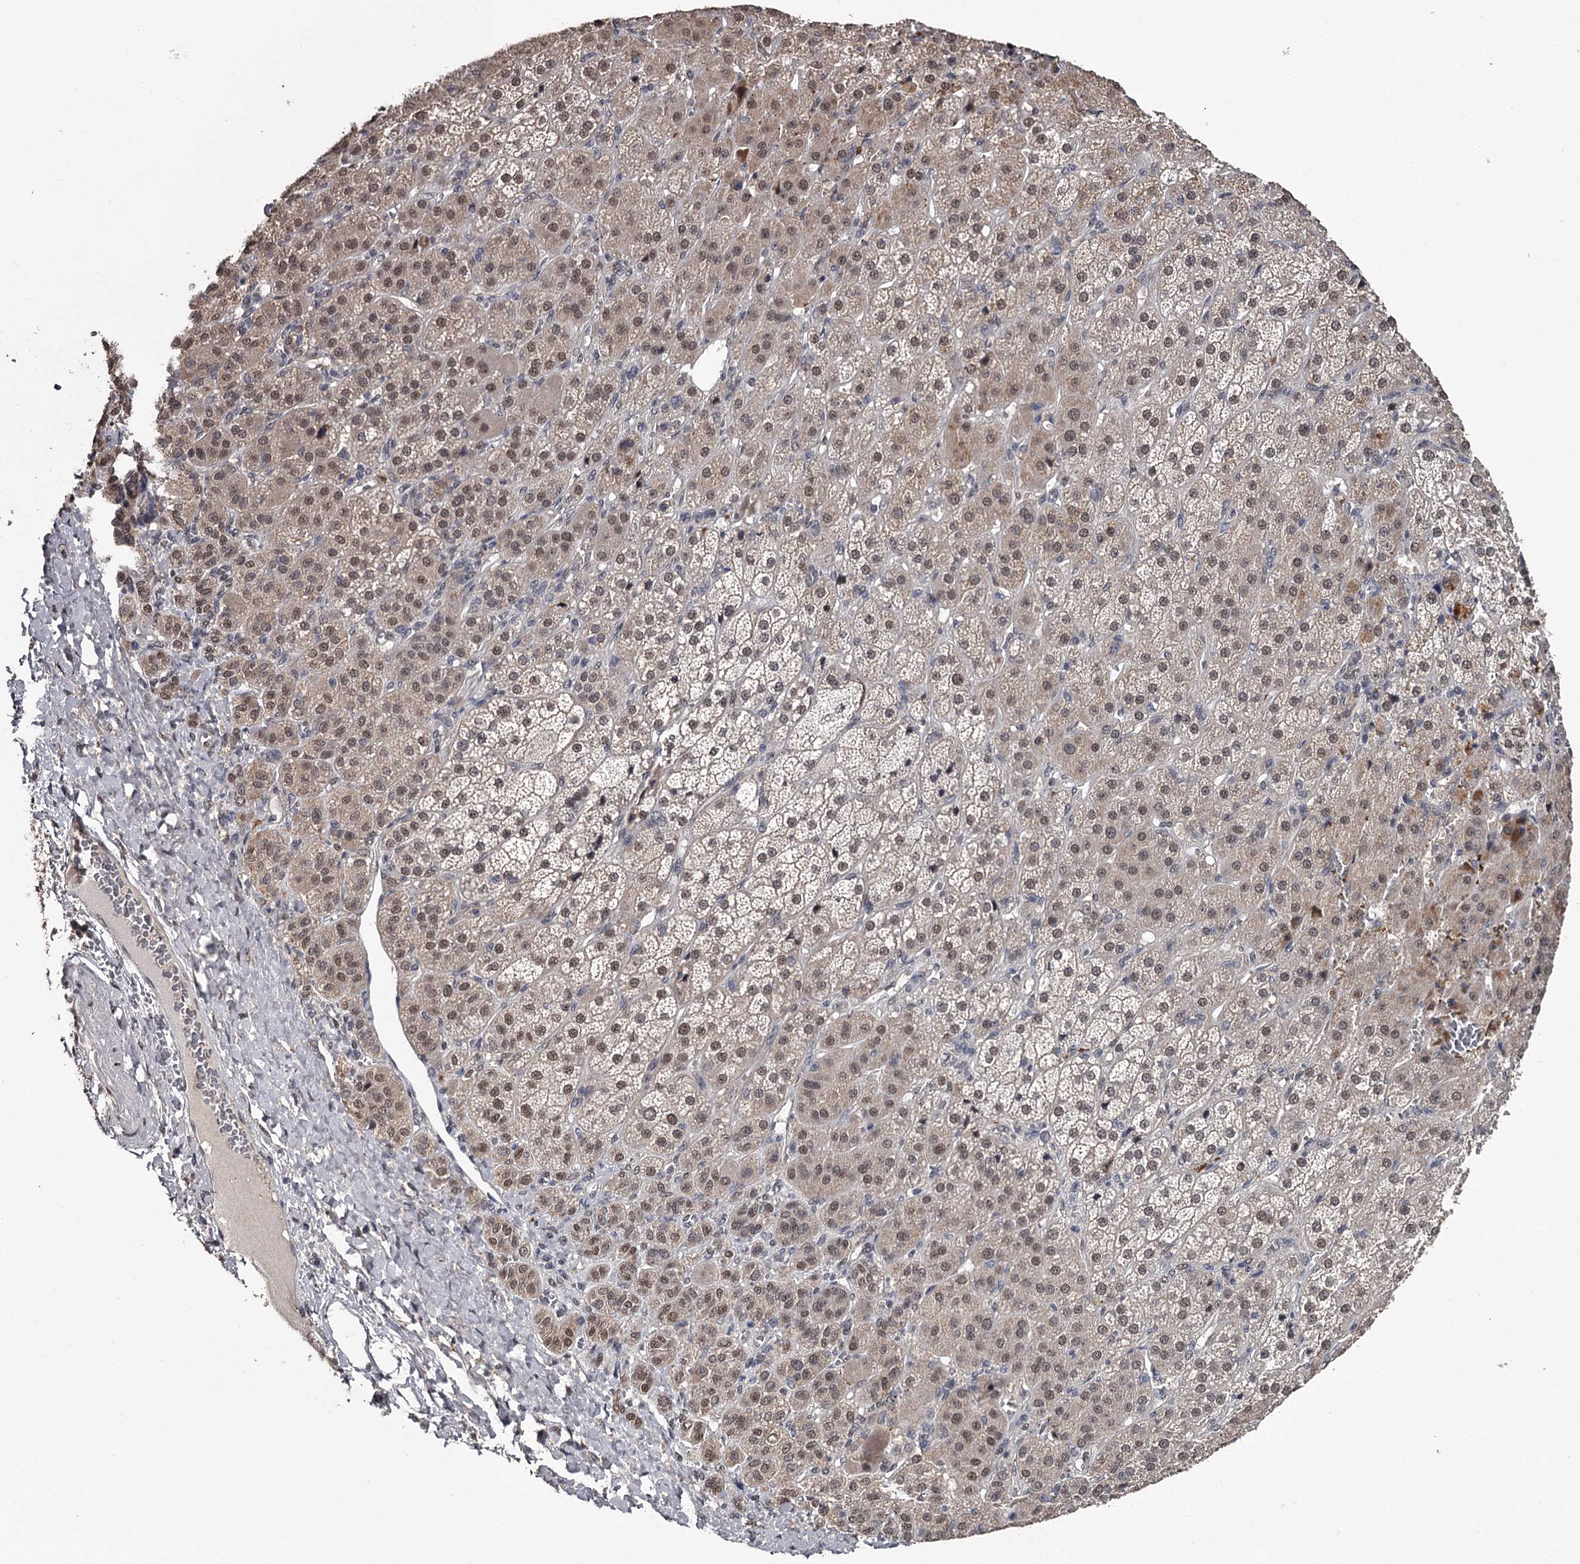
{"staining": {"intensity": "moderate", "quantity": ">75%", "location": "cytoplasmic/membranous,nuclear"}, "tissue": "adrenal gland", "cell_type": "Glandular cells", "image_type": "normal", "snomed": [{"axis": "morphology", "description": "Normal tissue, NOS"}, {"axis": "topography", "description": "Adrenal gland"}], "caption": "Protein staining reveals moderate cytoplasmic/membranous,nuclear positivity in approximately >75% of glandular cells in unremarkable adrenal gland. The protein is stained brown, and the nuclei are stained in blue (DAB (3,3'-diaminobenzidine) IHC with brightfield microscopy, high magnification).", "gene": "PRPF40B", "patient": {"sex": "female", "age": 57}}